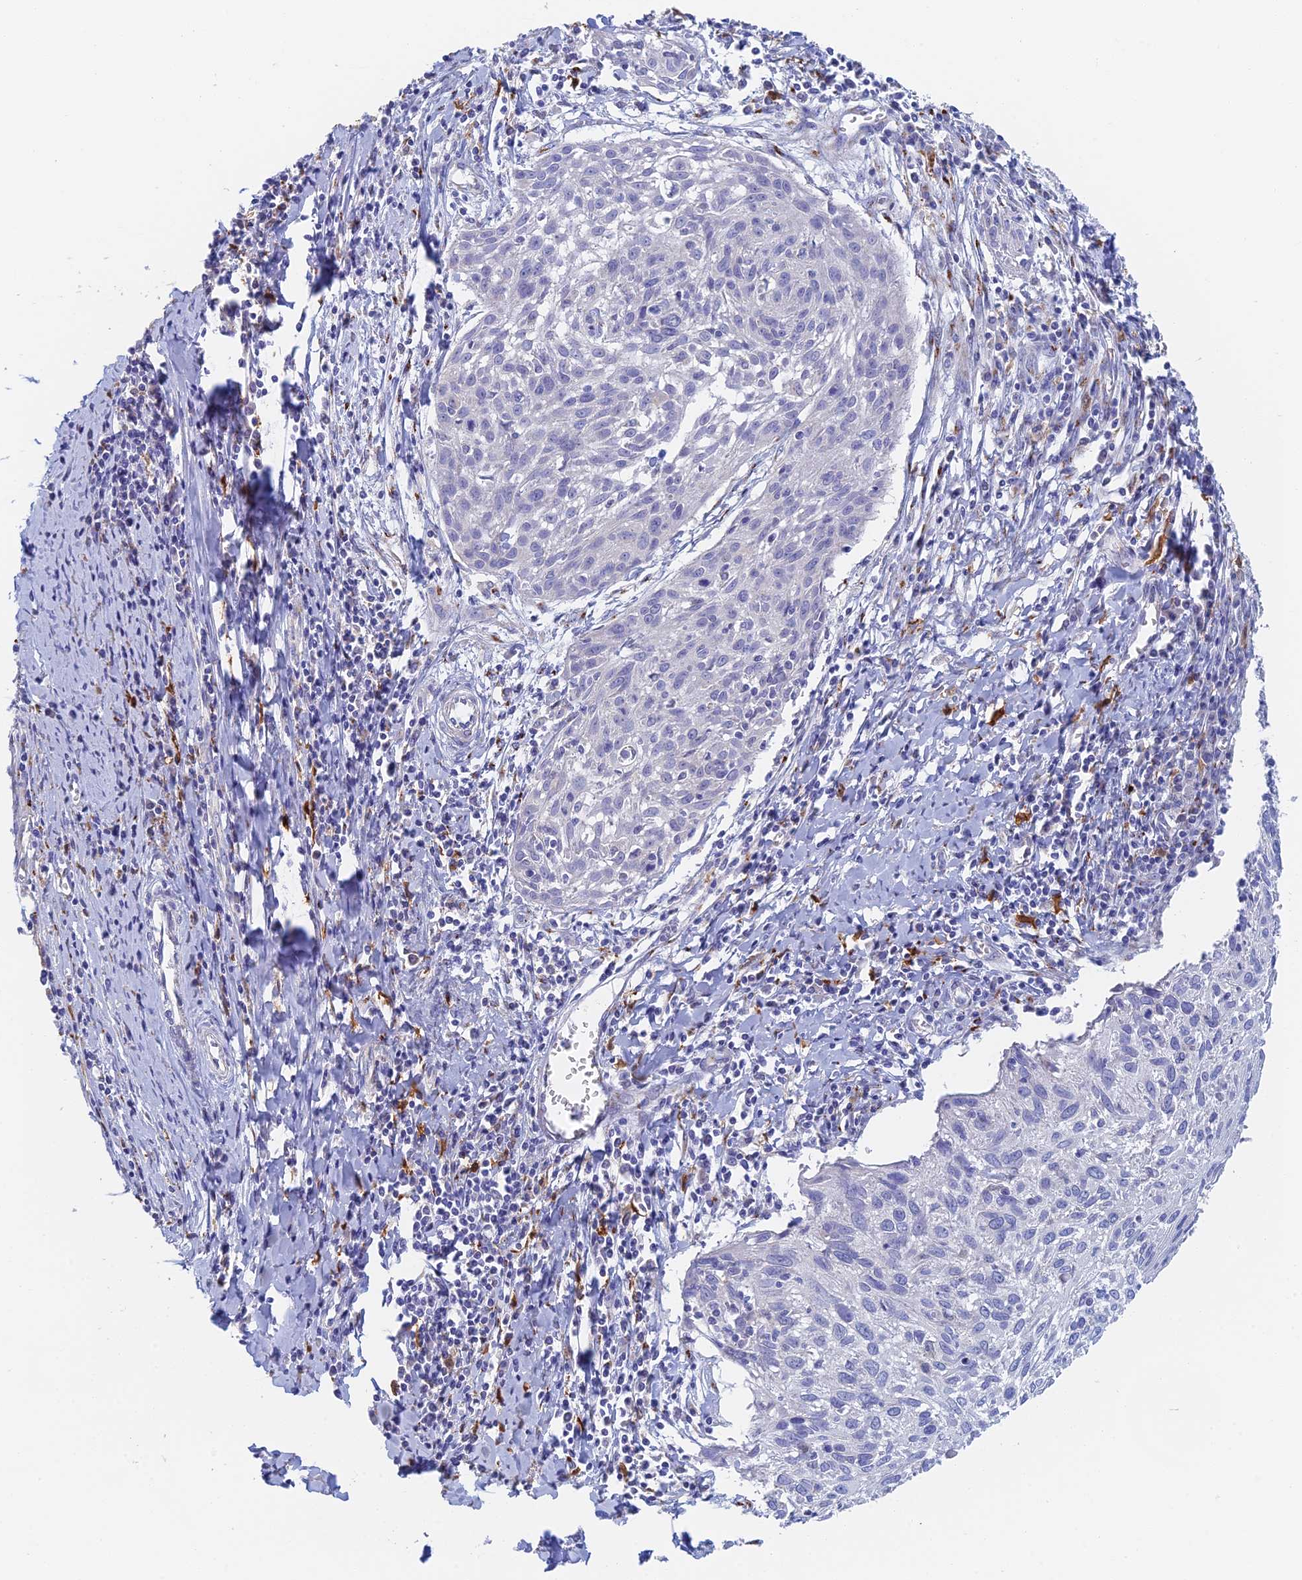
{"staining": {"intensity": "negative", "quantity": "none", "location": "none"}, "tissue": "cervical cancer", "cell_type": "Tumor cells", "image_type": "cancer", "snomed": [{"axis": "morphology", "description": "Squamous cell carcinoma, NOS"}, {"axis": "topography", "description": "Cervix"}], "caption": "High power microscopy micrograph of an immunohistochemistry image of squamous cell carcinoma (cervical), revealing no significant positivity in tumor cells.", "gene": "SLC24A3", "patient": {"sex": "female", "age": 51}}